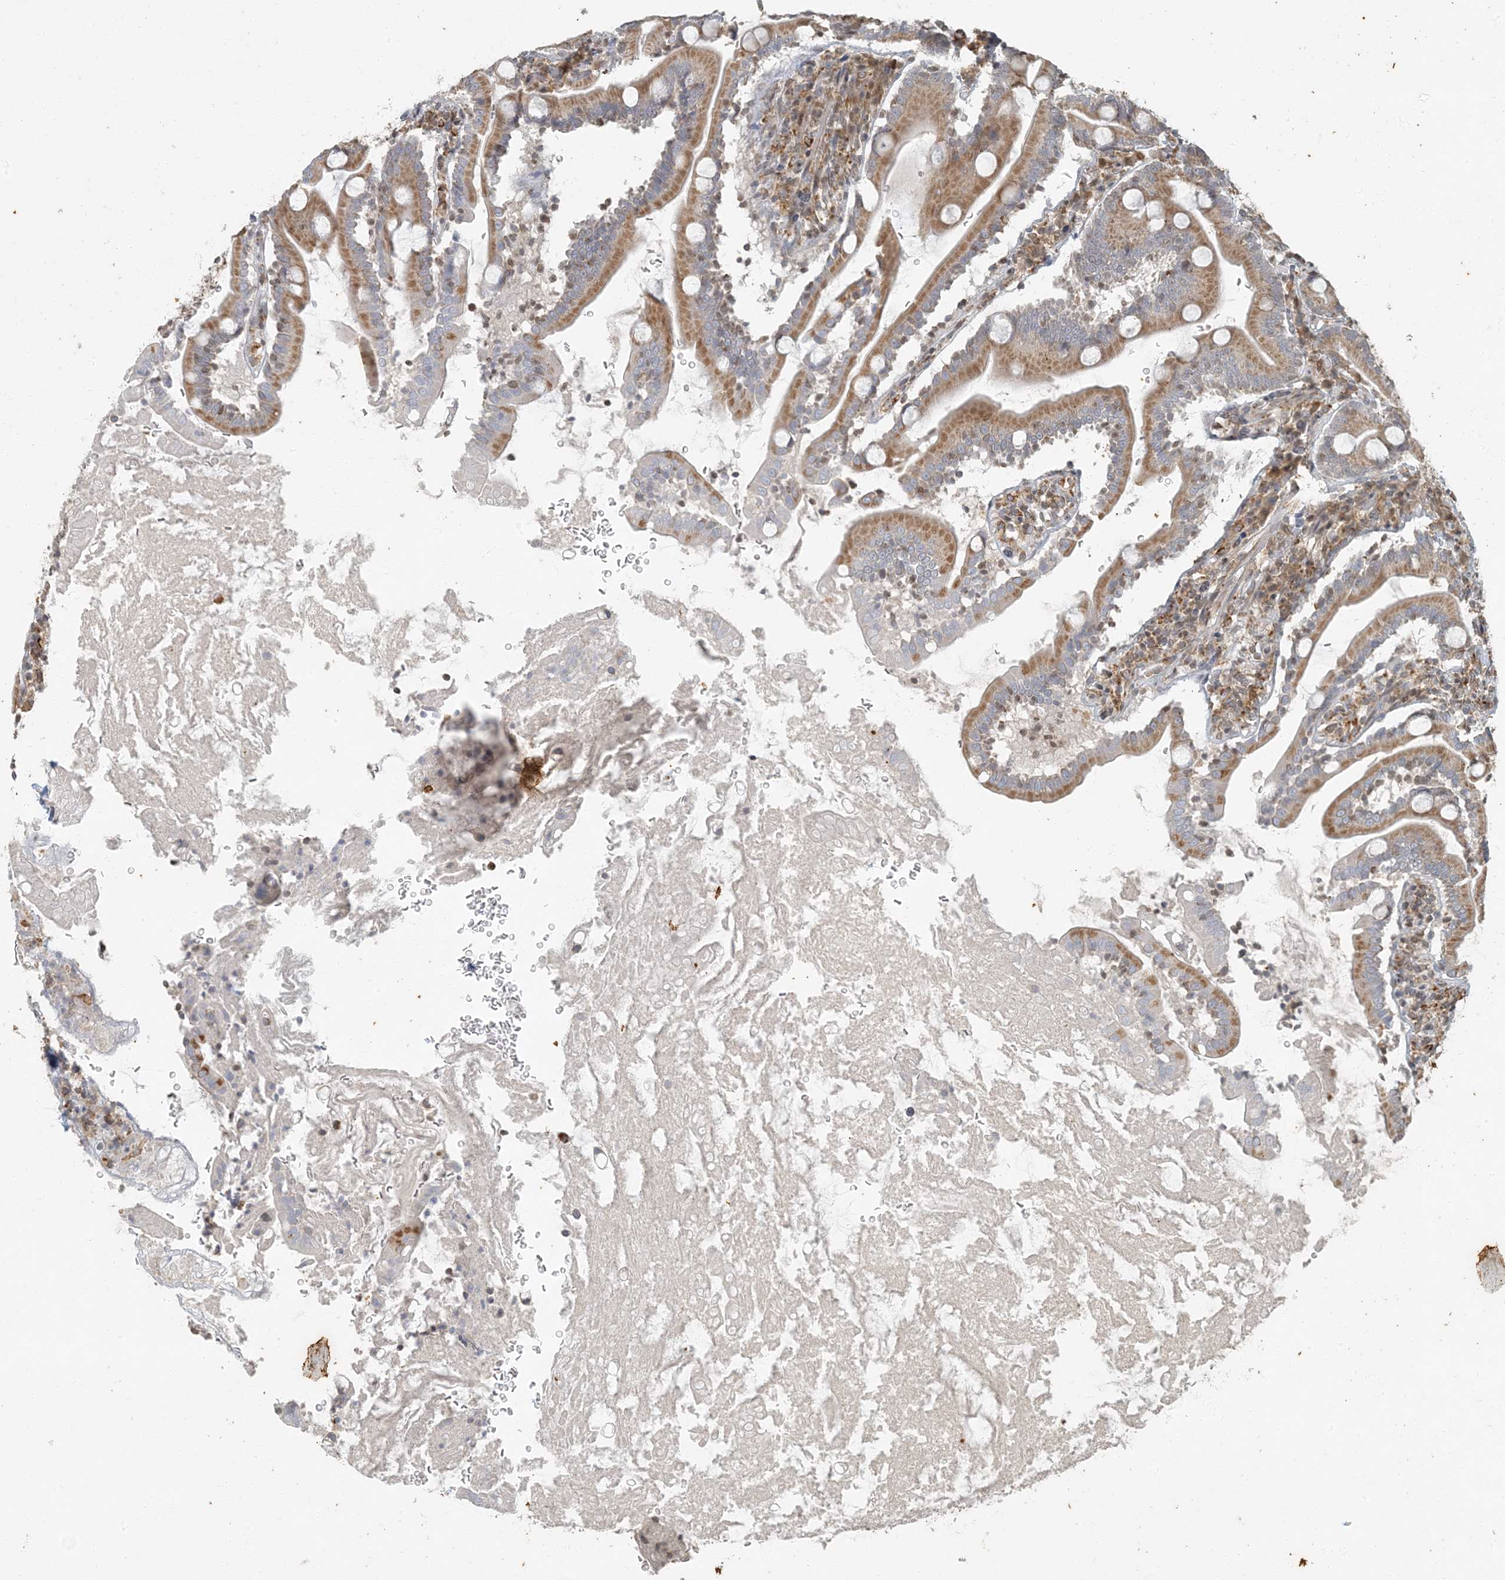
{"staining": {"intensity": "moderate", "quantity": ">75%", "location": "cytoplasmic/membranous"}, "tissue": "duodenum", "cell_type": "Glandular cells", "image_type": "normal", "snomed": [{"axis": "morphology", "description": "Normal tissue, NOS"}, {"axis": "topography", "description": "Duodenum"}], "caption": "Duodenum stained with DAB immunohistochemistry displays medium levels of moderate cytoplasmic/membranous expression in approximately >75% of glandular cells.", "gene": "AK9", "patient": {"sex": "male", "age": 35}}